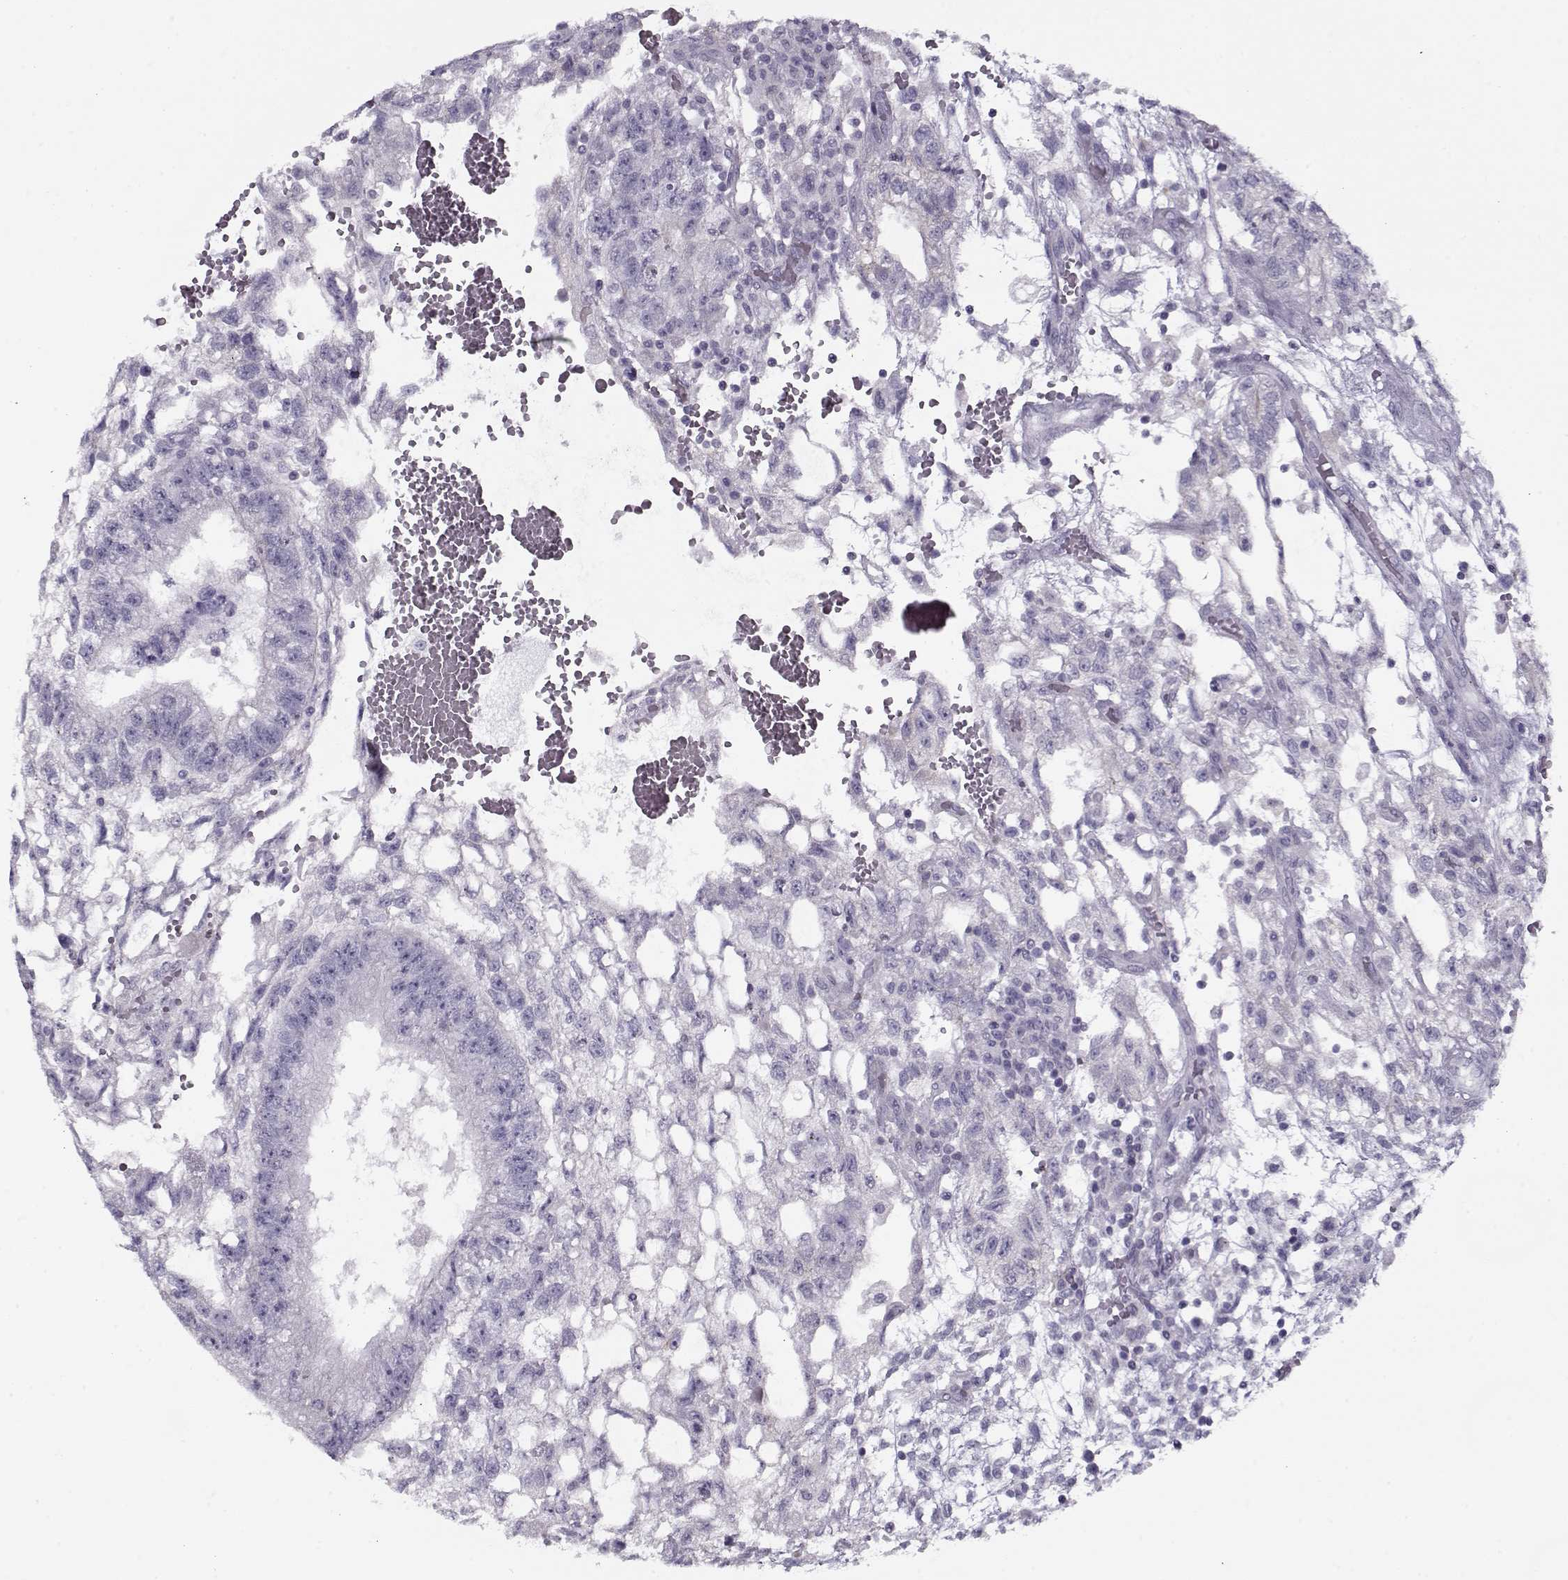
{"staining": {"intensity": "negative", "quantity": "none", "location": "none"}, "tissue": "testis cancer", "cell_type": "Tumor cells", "image_type": "cancer", "snomed": [{"axis": "morphology", "description": "Carcinoma, Embryonal, NOS"}, {"axis": "topography", "description": "Testis"}], "caption": "Micrograph shows no significant protein expression in tumor cells of testis embryonal carcinoma. (DAB IHC, high magnification).", "gene": "PP2D1", "patient": {"sex": "male", "age": 32}}